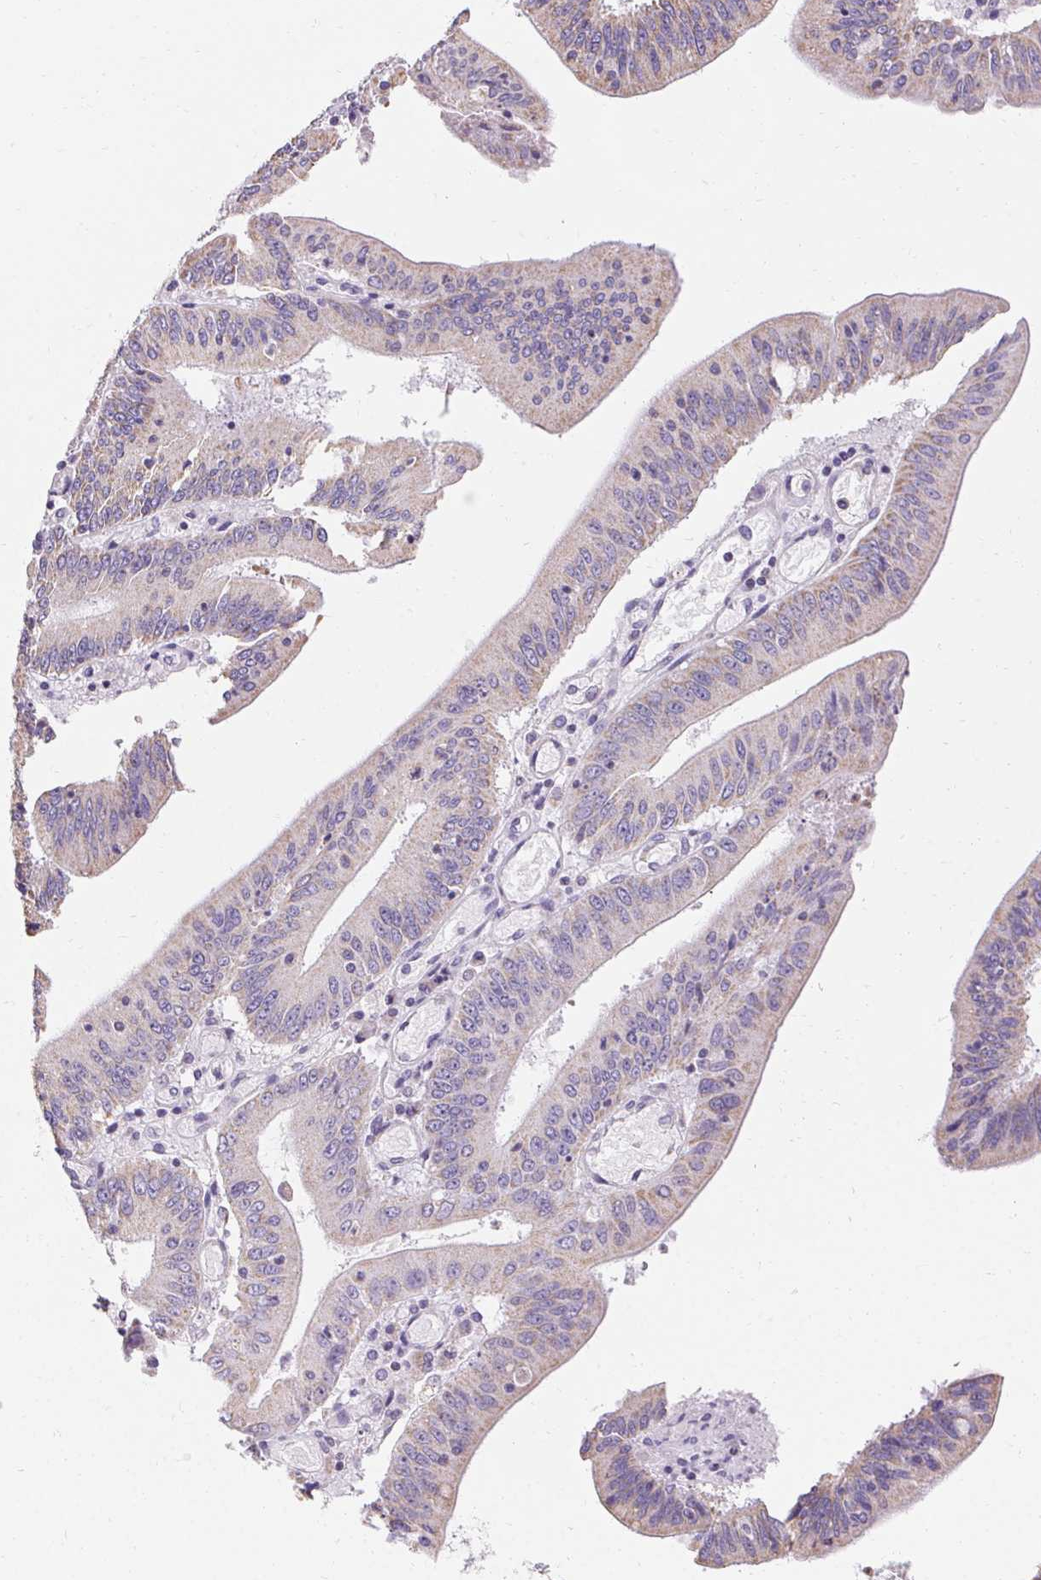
{"staining": {"intensity": "weak", "quantity": "<25%", "location": "cytoplasmic/membranous"}, "tissue": "stomach cancer", "cell_type": "Tumor cells", "image_type": "cancer", "snomed": [{"axis": "morphology", "description": "Adenocarcinoma, NOS"}, {"axis": "topography", "description": "Stomach, upper"}], "caption": "The micrograph displays no staining of tumor cells in stomach adenocarcinoma.", "gene": "ASGR2", "patient": {"sex": "male", "age": 68}}